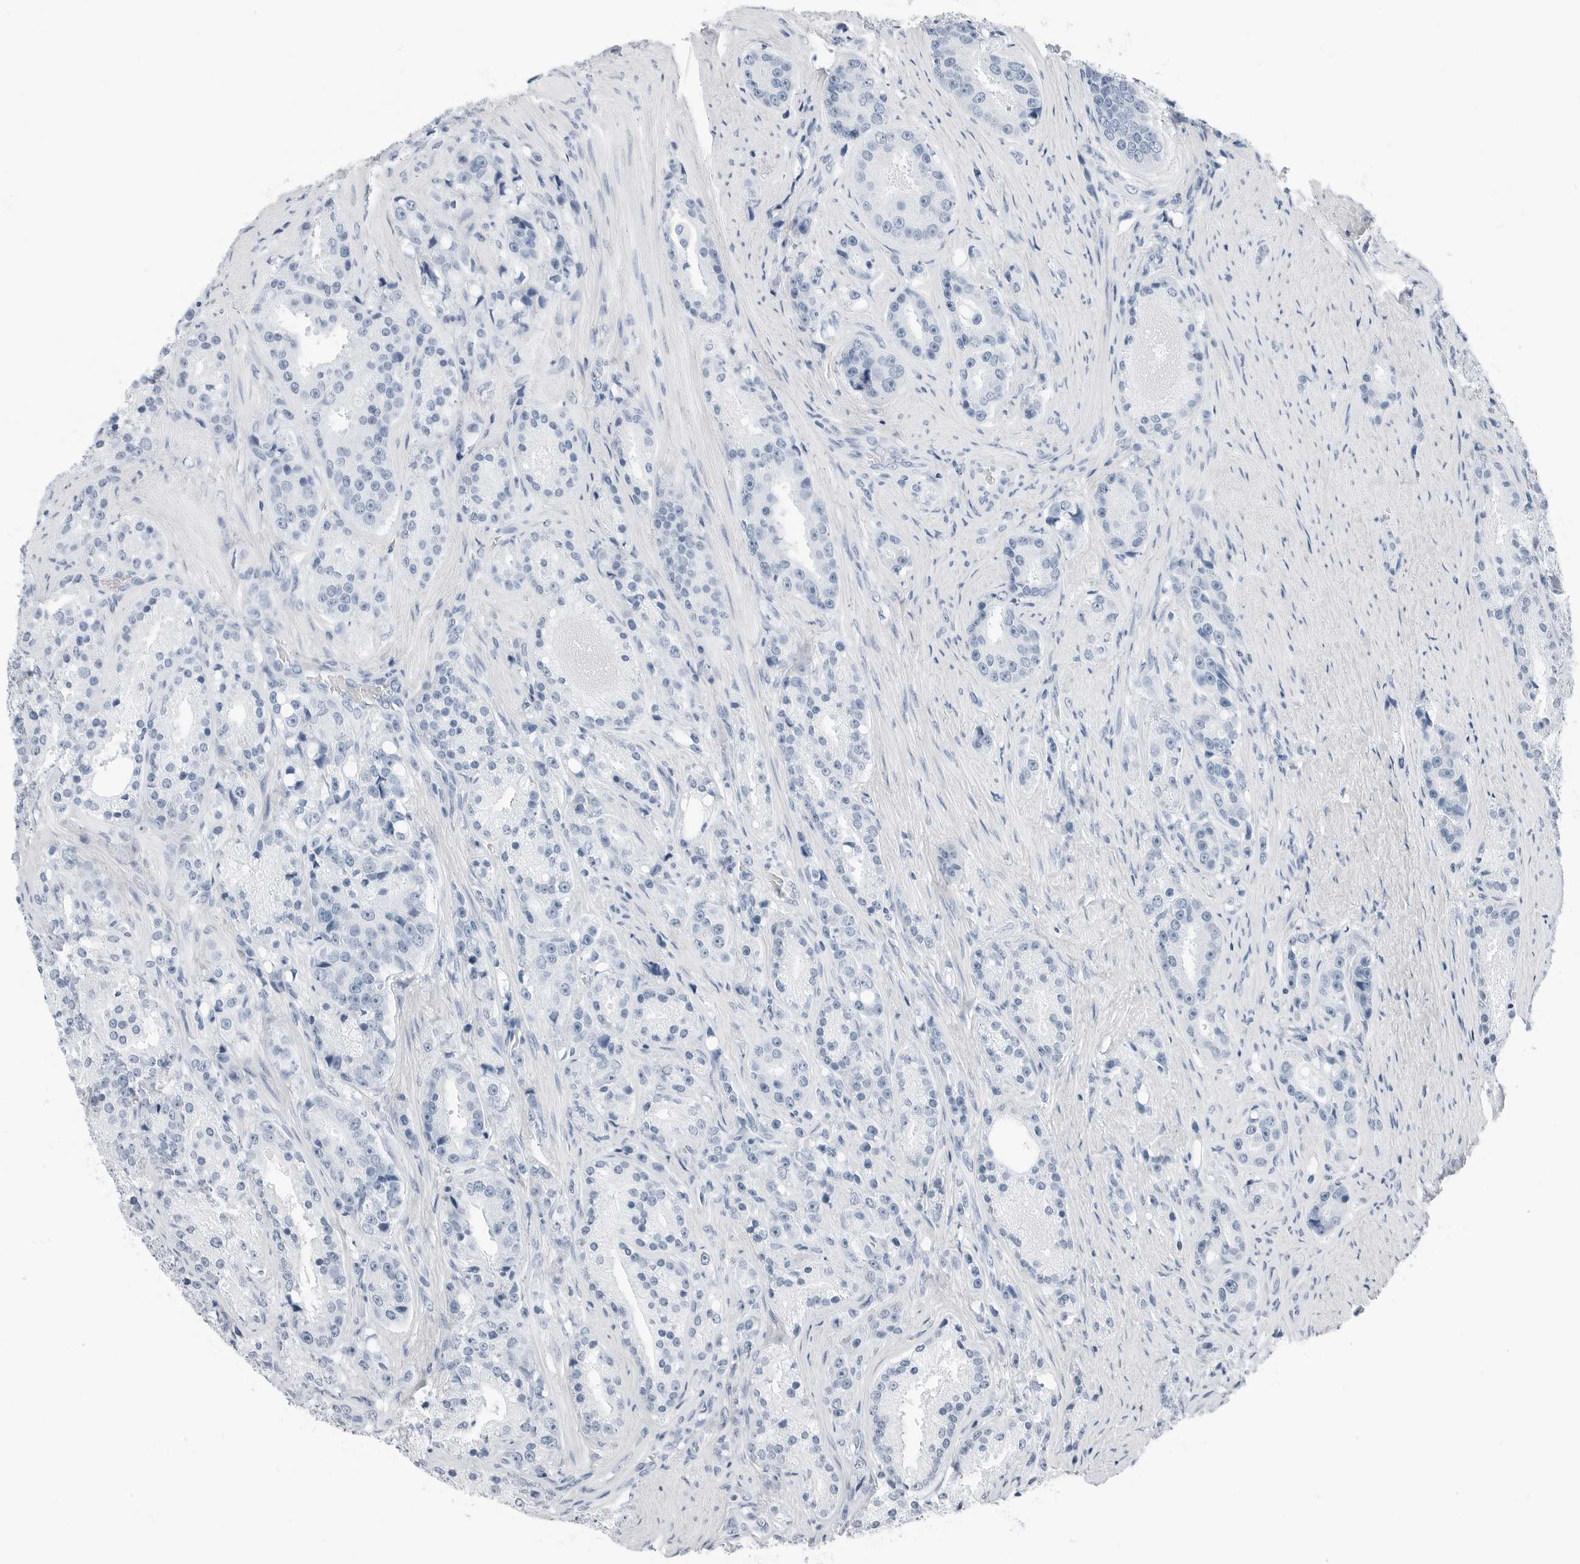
{"staining": {"intensity": "negative", "quantity": "none", "location": "none"}, "tissue": "prostate cancer", "cell_type": "Tumor cells", "image_type": "cancer", "snomed": [{"axis": "morphology", "description": "Adenocarcinoma, High grade"}, {"axis": "topography", "description": "Prostate"}], "caption": "High power microscopy photomicrograph of an IHC photomicrograph of prostate adenocarcinoma (high-grade), revealing no significant positivity in tumor cells. (Stains: DAB (3,3'-diaminobenzidine) immunohistochemistry with hematoxylin counter stain, Microscopy: brightfield microscopy at high magnification).", "gene": "SLPI", "patient": {"sex": "male", "age": 60}}